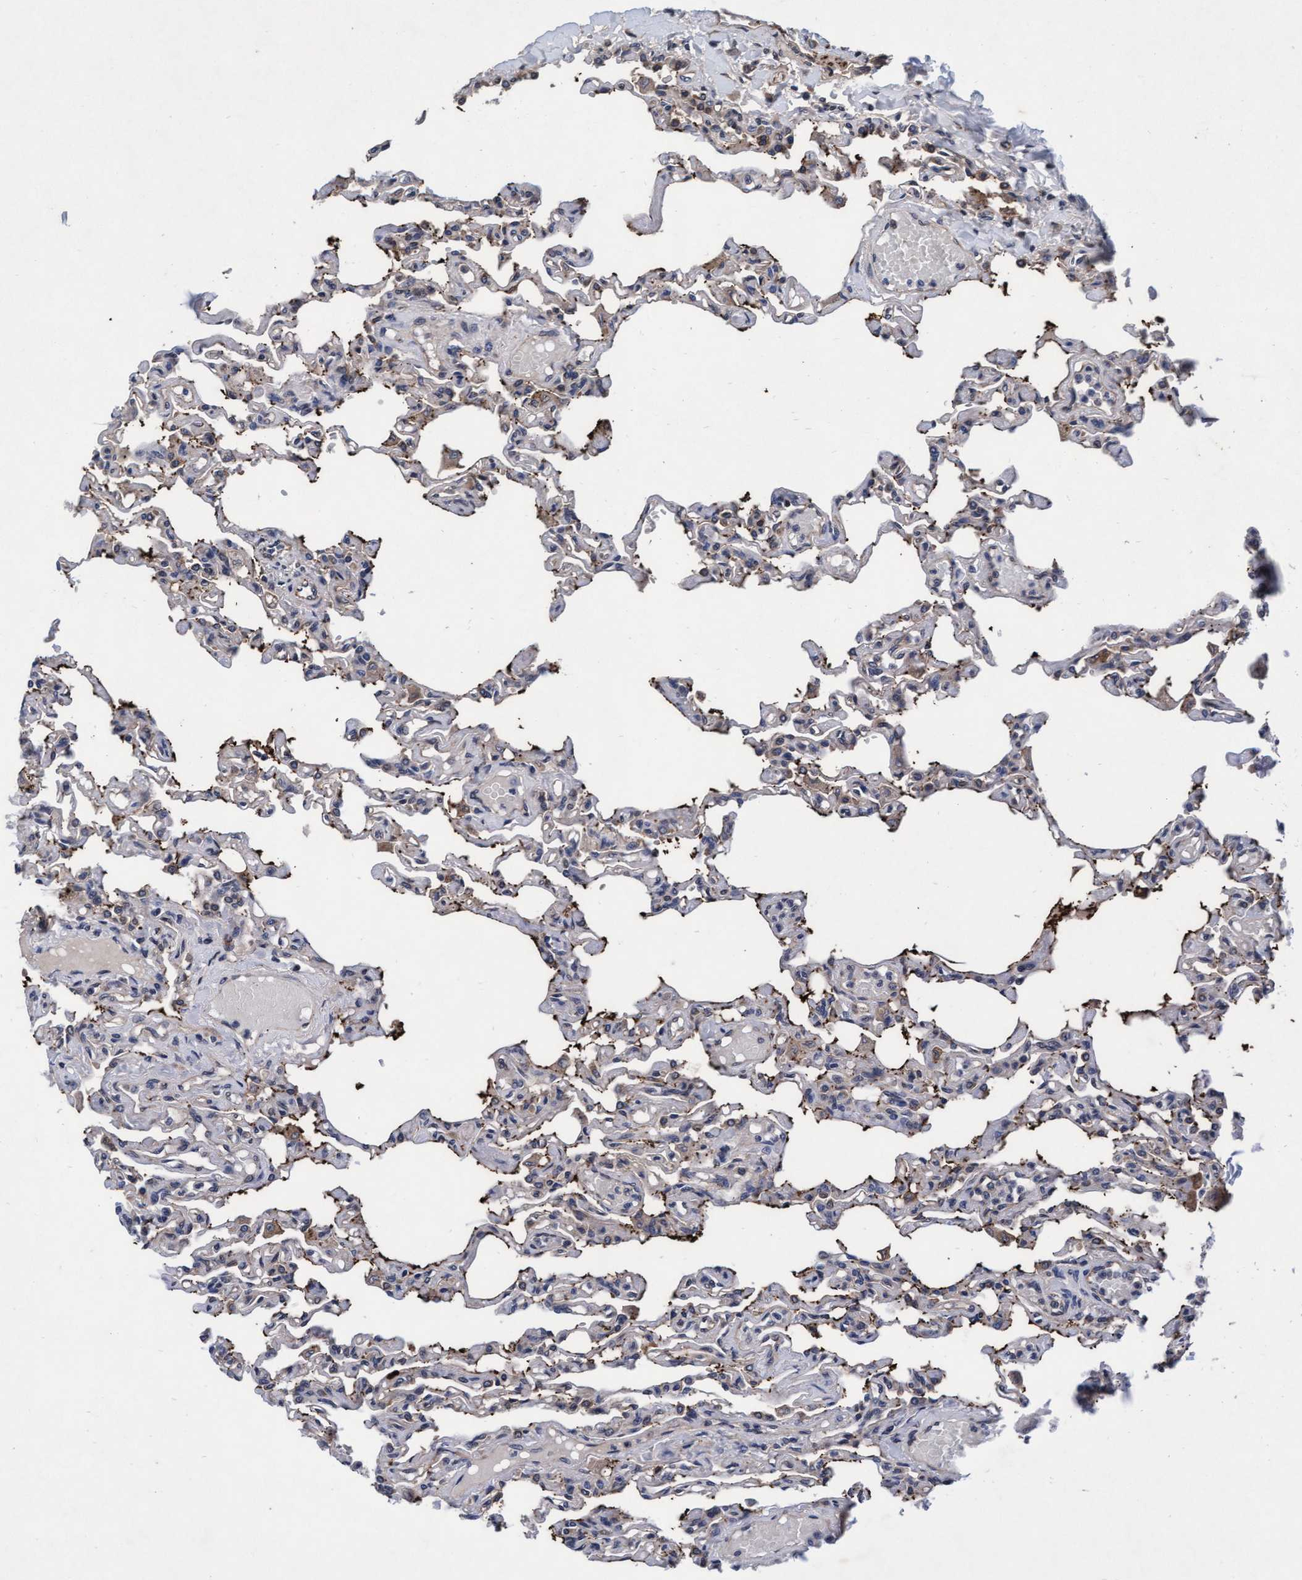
{"staining": {"intensity": "weak", "quantity": "<25%", "location": "cytoplasmic/membranous"}, "tissue": "lung", "cell_type": "Alveolar cells", "image_type": "normal", "snomed": [{"axis": "morphology", "description": "Normal tissue, NOS"}, {"axis": "topography", "description": "Lung"}], "caption": "Immunohistochemical staining of benign human lung exhibits no significant positivity in alveolar cells.", "gene": "EFCAB13", "patient": {"sex": "male", "age": 21}}